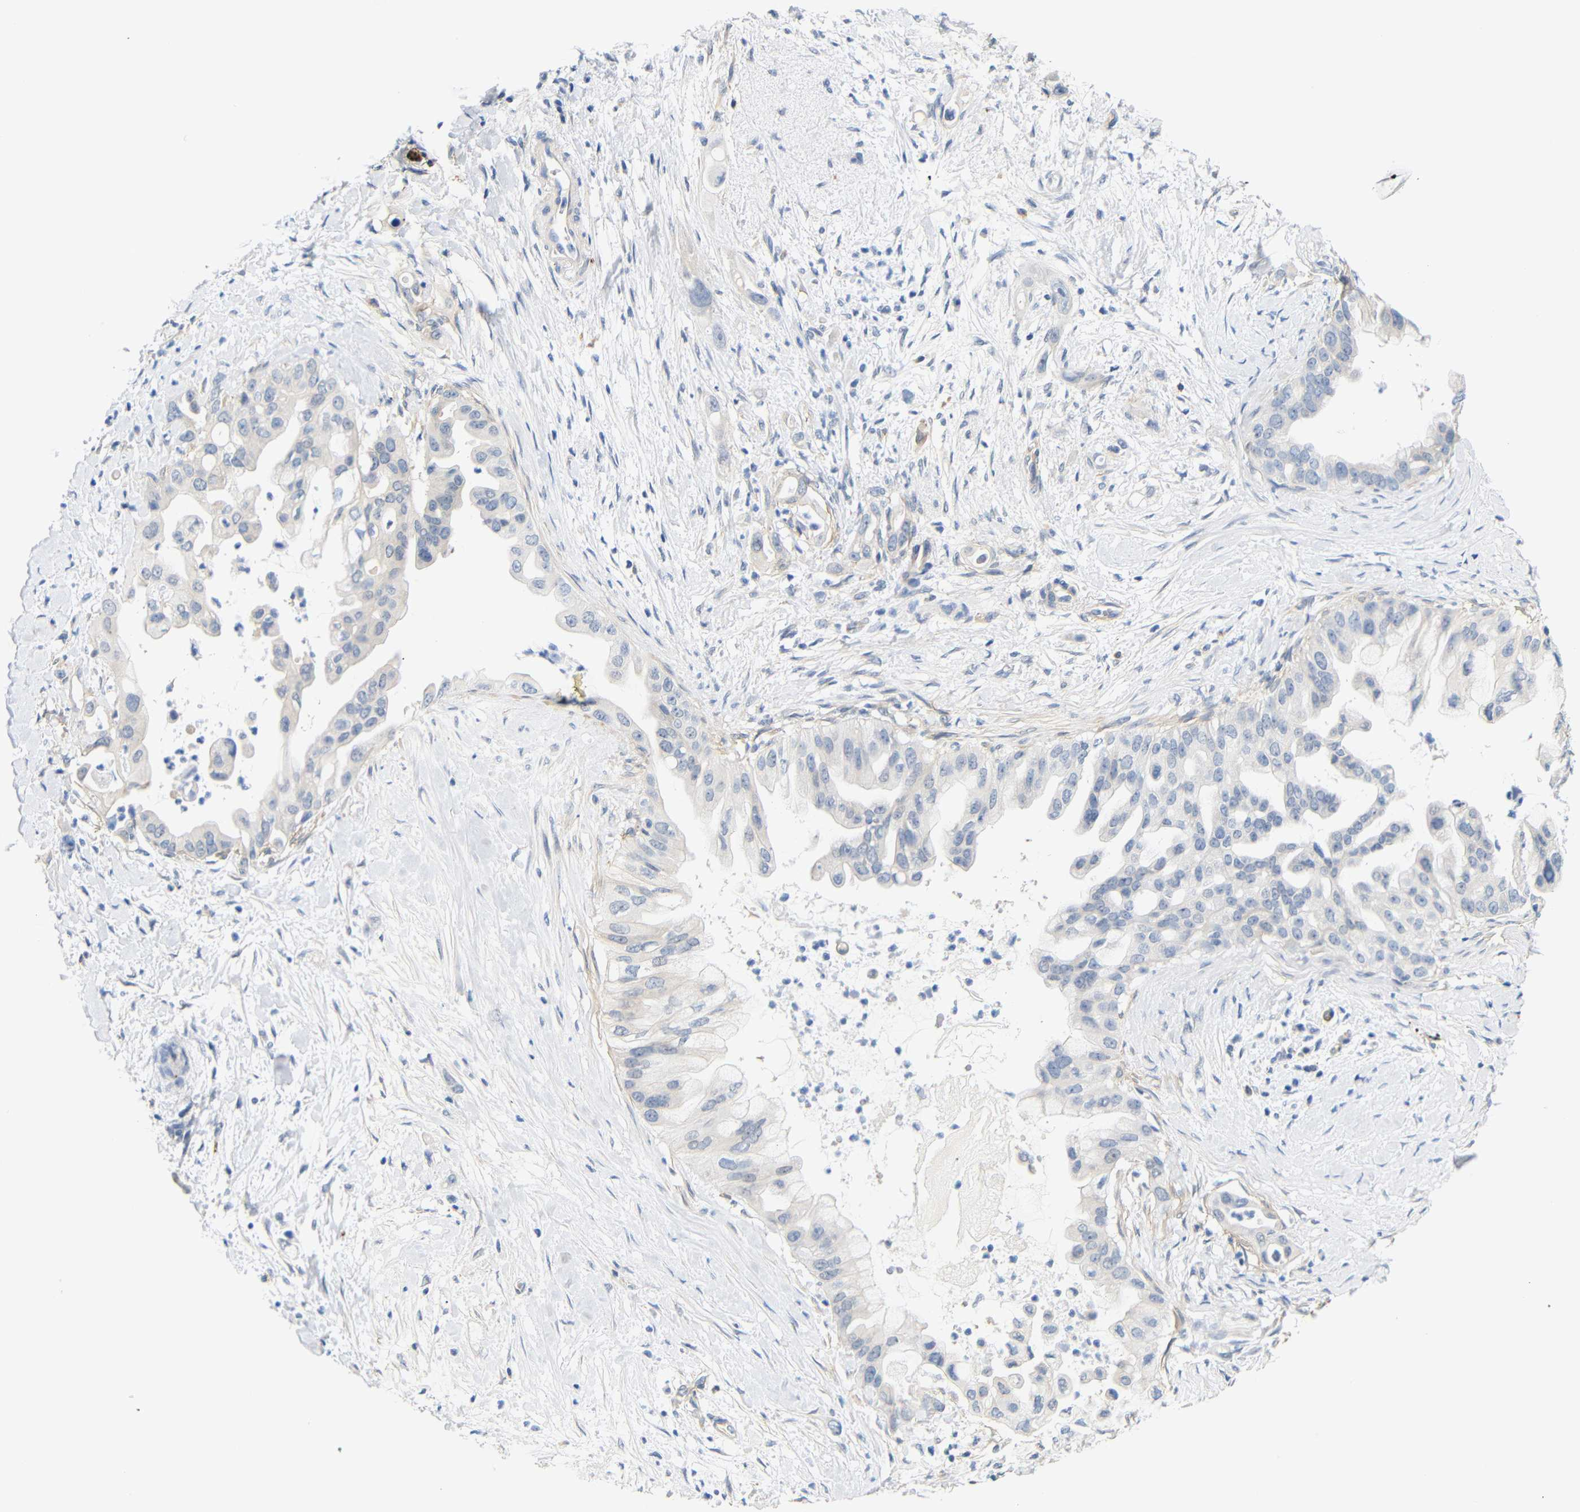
{"staining": {"intensity": "negative", "quantity": "none", "location": "none"}, "tissue": "pancreatic cancer", "cell_type": "Tumor cells", "image_type": "cancer", "snomed": [{"axis": "morphology", "description": "Adenocarcinoma, NOS"}, {"axis": "topography", "description": "Pancreas"}], "caption": "Tumor cells are negative for protein expression in human adenocarcinoma (pancreatic). (DAB IHC visualized using brightfield microscopy, high magnification).", "gene": "STMN3", "patient": {"sex": "male", "age": 55}}